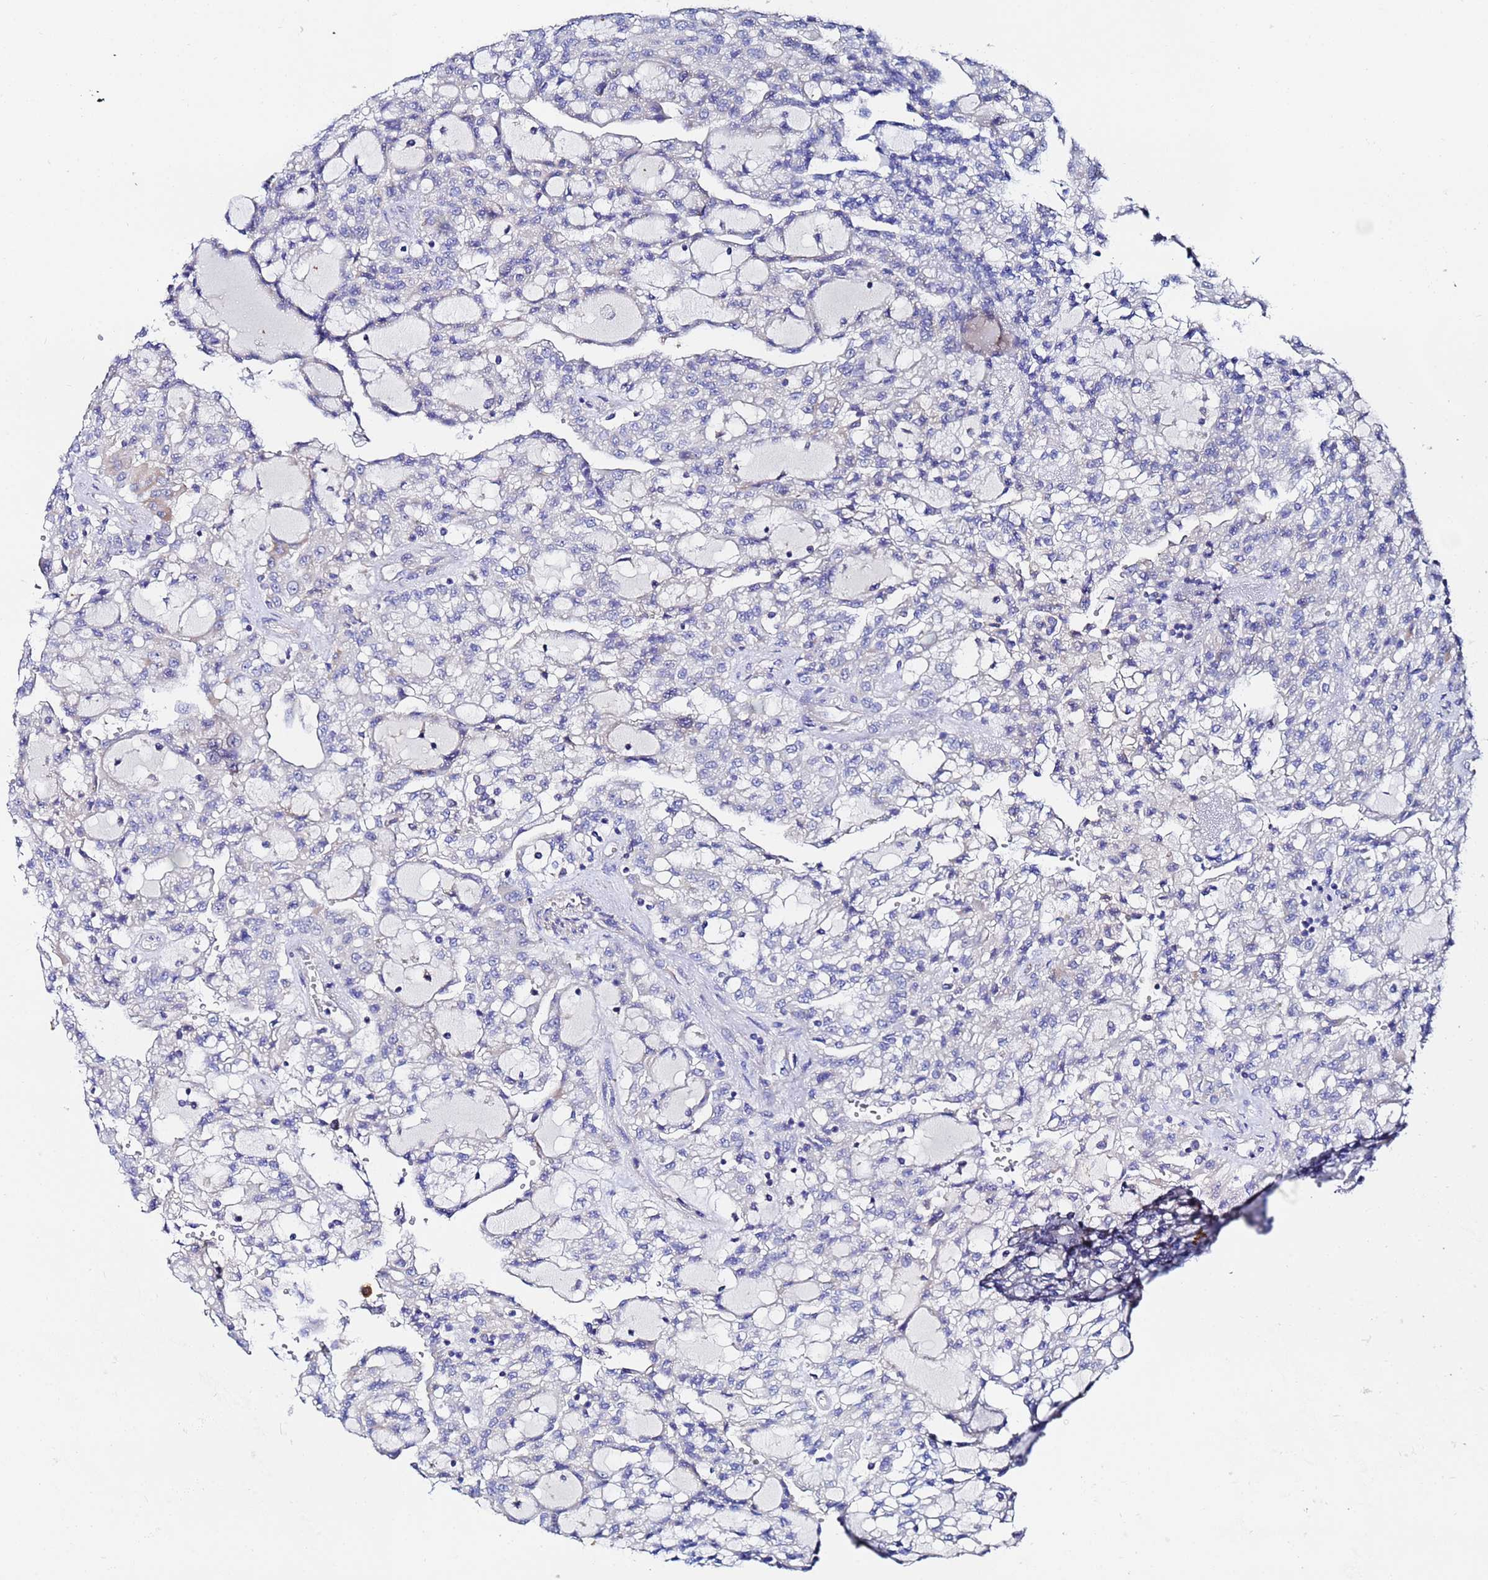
{"staining": {"intensity": "negative", "quantity": "none", "location": "none"}, "tissue": "renal cancer", "cell_type": "Tumor cells", "image_type": "cancer", "snomed": [{"axis": "morphology", "description": "Adenocarcinoma, NOS"}, {"axis": "topography", "description": "Kidney"}], "caption": "This is a micrograph of immunohistochemistry (IHC) staining of renal cancer (adenocarcinoma), which shows no positivity in tumor cells.", "gene": "FAHD2A", "patient": {"sex": "male", "age": 63}}